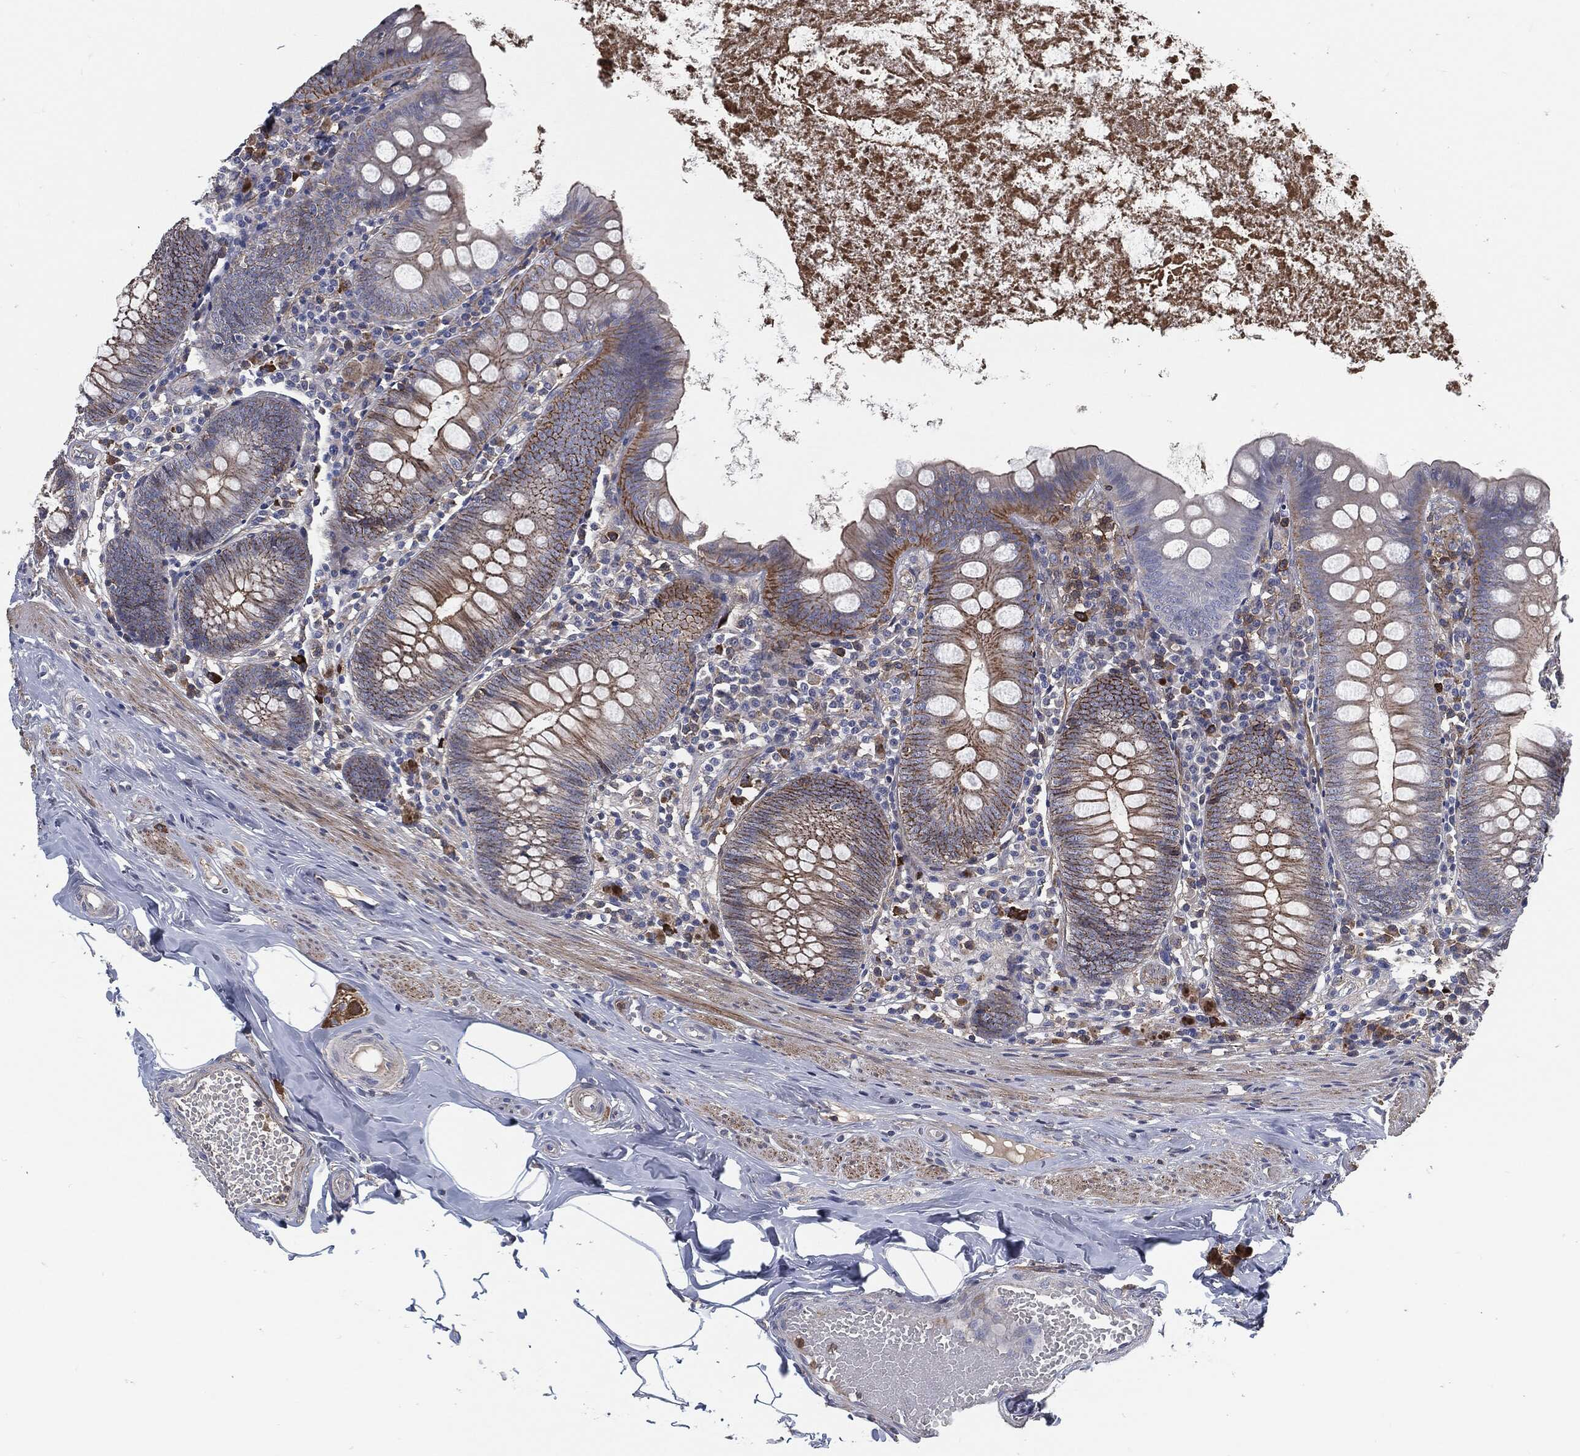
{"staining": {"intensity": "strong", "quantity": "25%-75%", "location": "cytoplasmic/membranous"}, "tissue": "appendix", "cell_type": "Glandular cells", "image_type": "normal", "snomed": [{"axis": "morphology", "description": "Normal tissue, NOS"}, {"axis": "topography", "description": "Appendix"}], "caption": "Immunohistochemistry (DAB (3,3'-diaminobenzidine)) staining of normal human appendix exhibits strong cytoplasmic/membranous protein staining in approximately 25%-75% of glandular cells. The staining was performed using DAB (3,3'-diaminobenzidine), with brown indicating positive protein expression. Nuclei are stained blue with hematoxylin.", "gene": "SVIL", "patient": {"sex": "female", "age": 82}}